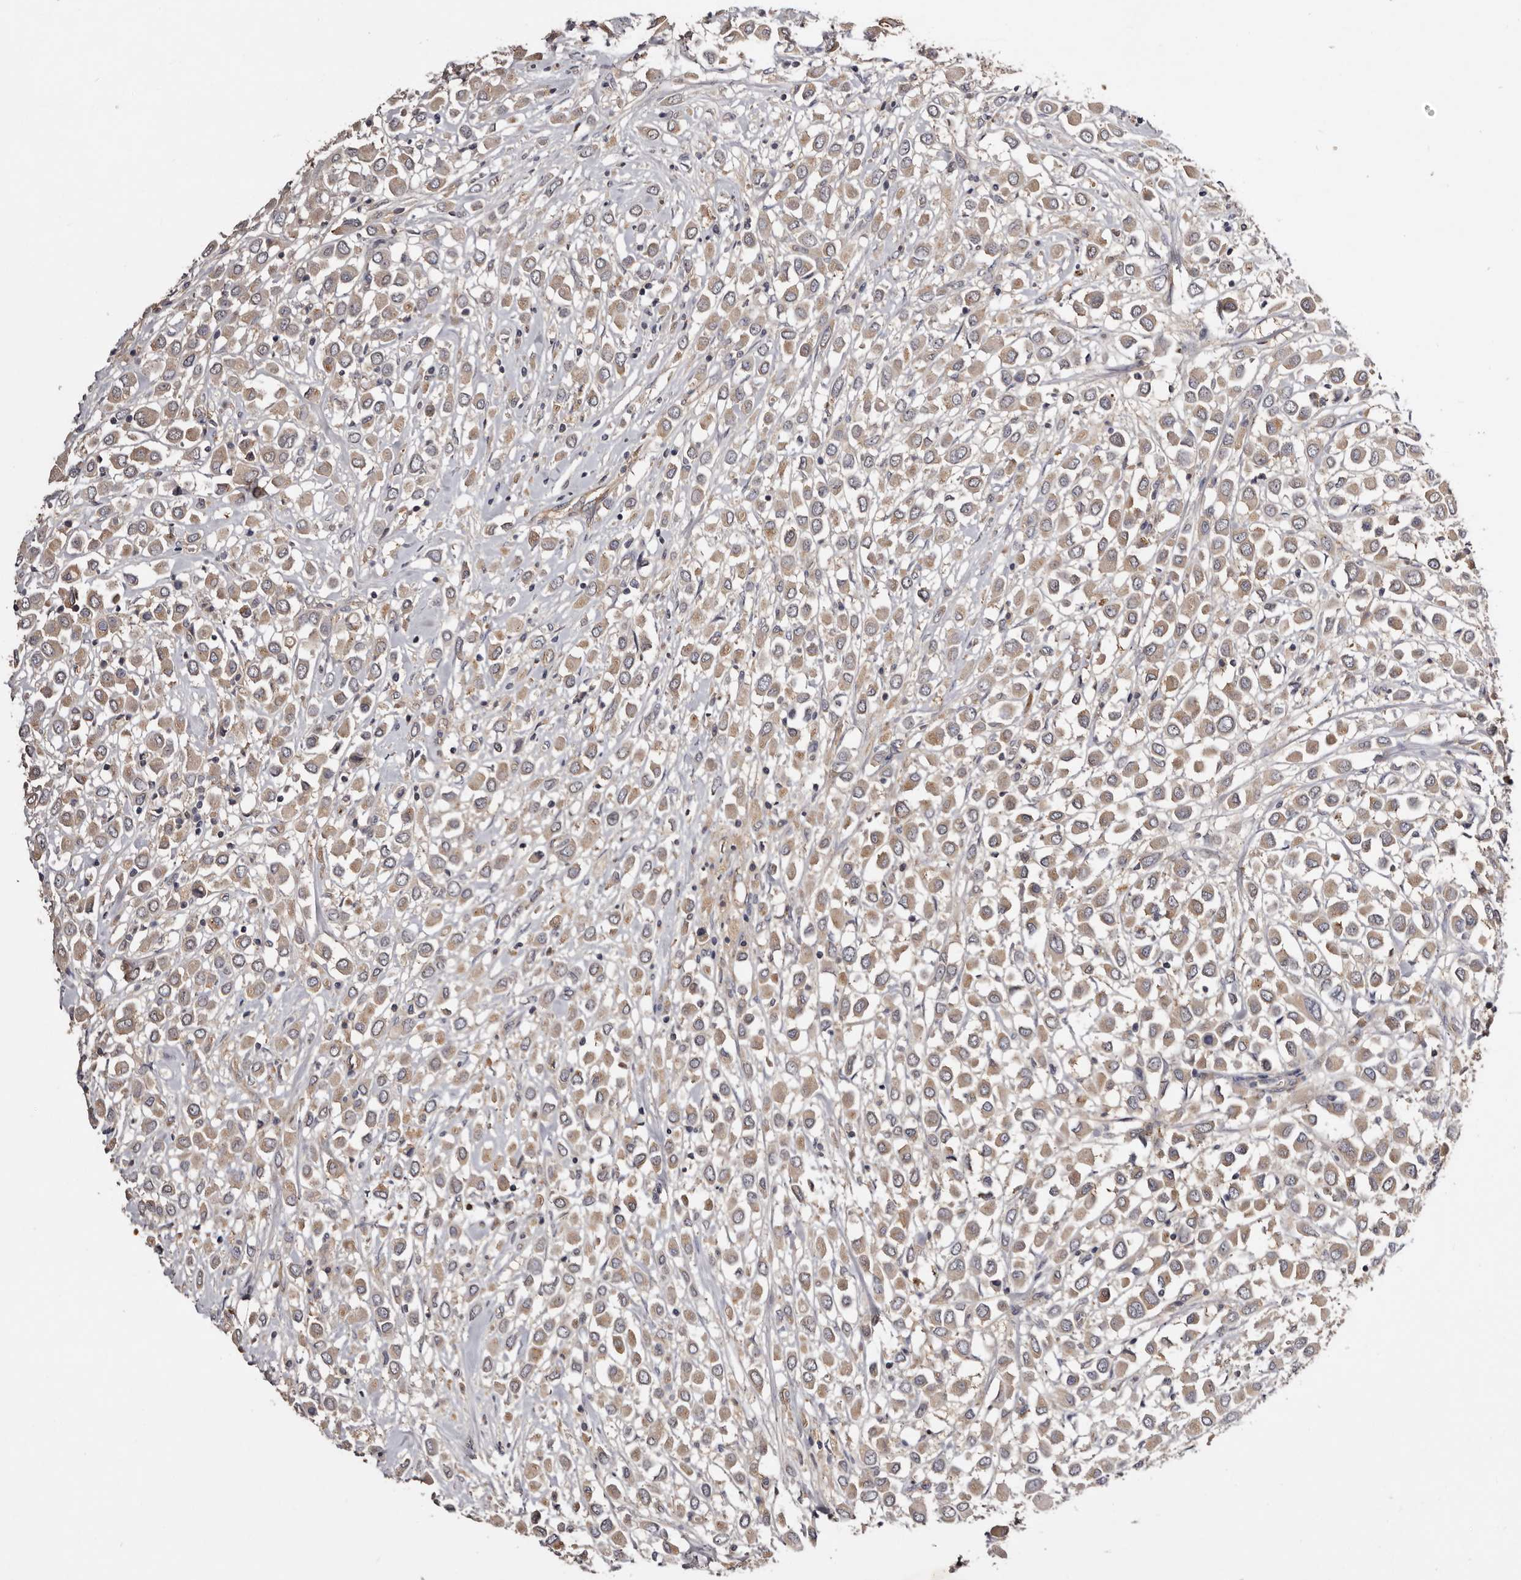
{"staining": {"intensity": "moderate", "quantity": ">75%", "location": "cytoplasmic/membranous"}, "tissue": "breast cancer", "cell_type": "Tumor cells", "image_type": "cancer", "snomed": [{"axis": "morphology", "description": "Duct carcinoma"}, {"axis": "topography", "description": "Breast"}], "caption": "The image reveals a brown stain indicating the presence of a protein in the cytoplasmic/membranous of tumor cells in breast cancer. Using DAB (3,3'-diaminobenzidine) (brown) and hematoxylin (blue) stains, captured at high magnification using brightfield microscopy.", "gene": "LTV1", "patient": {"sex": "female", "age": 61}}